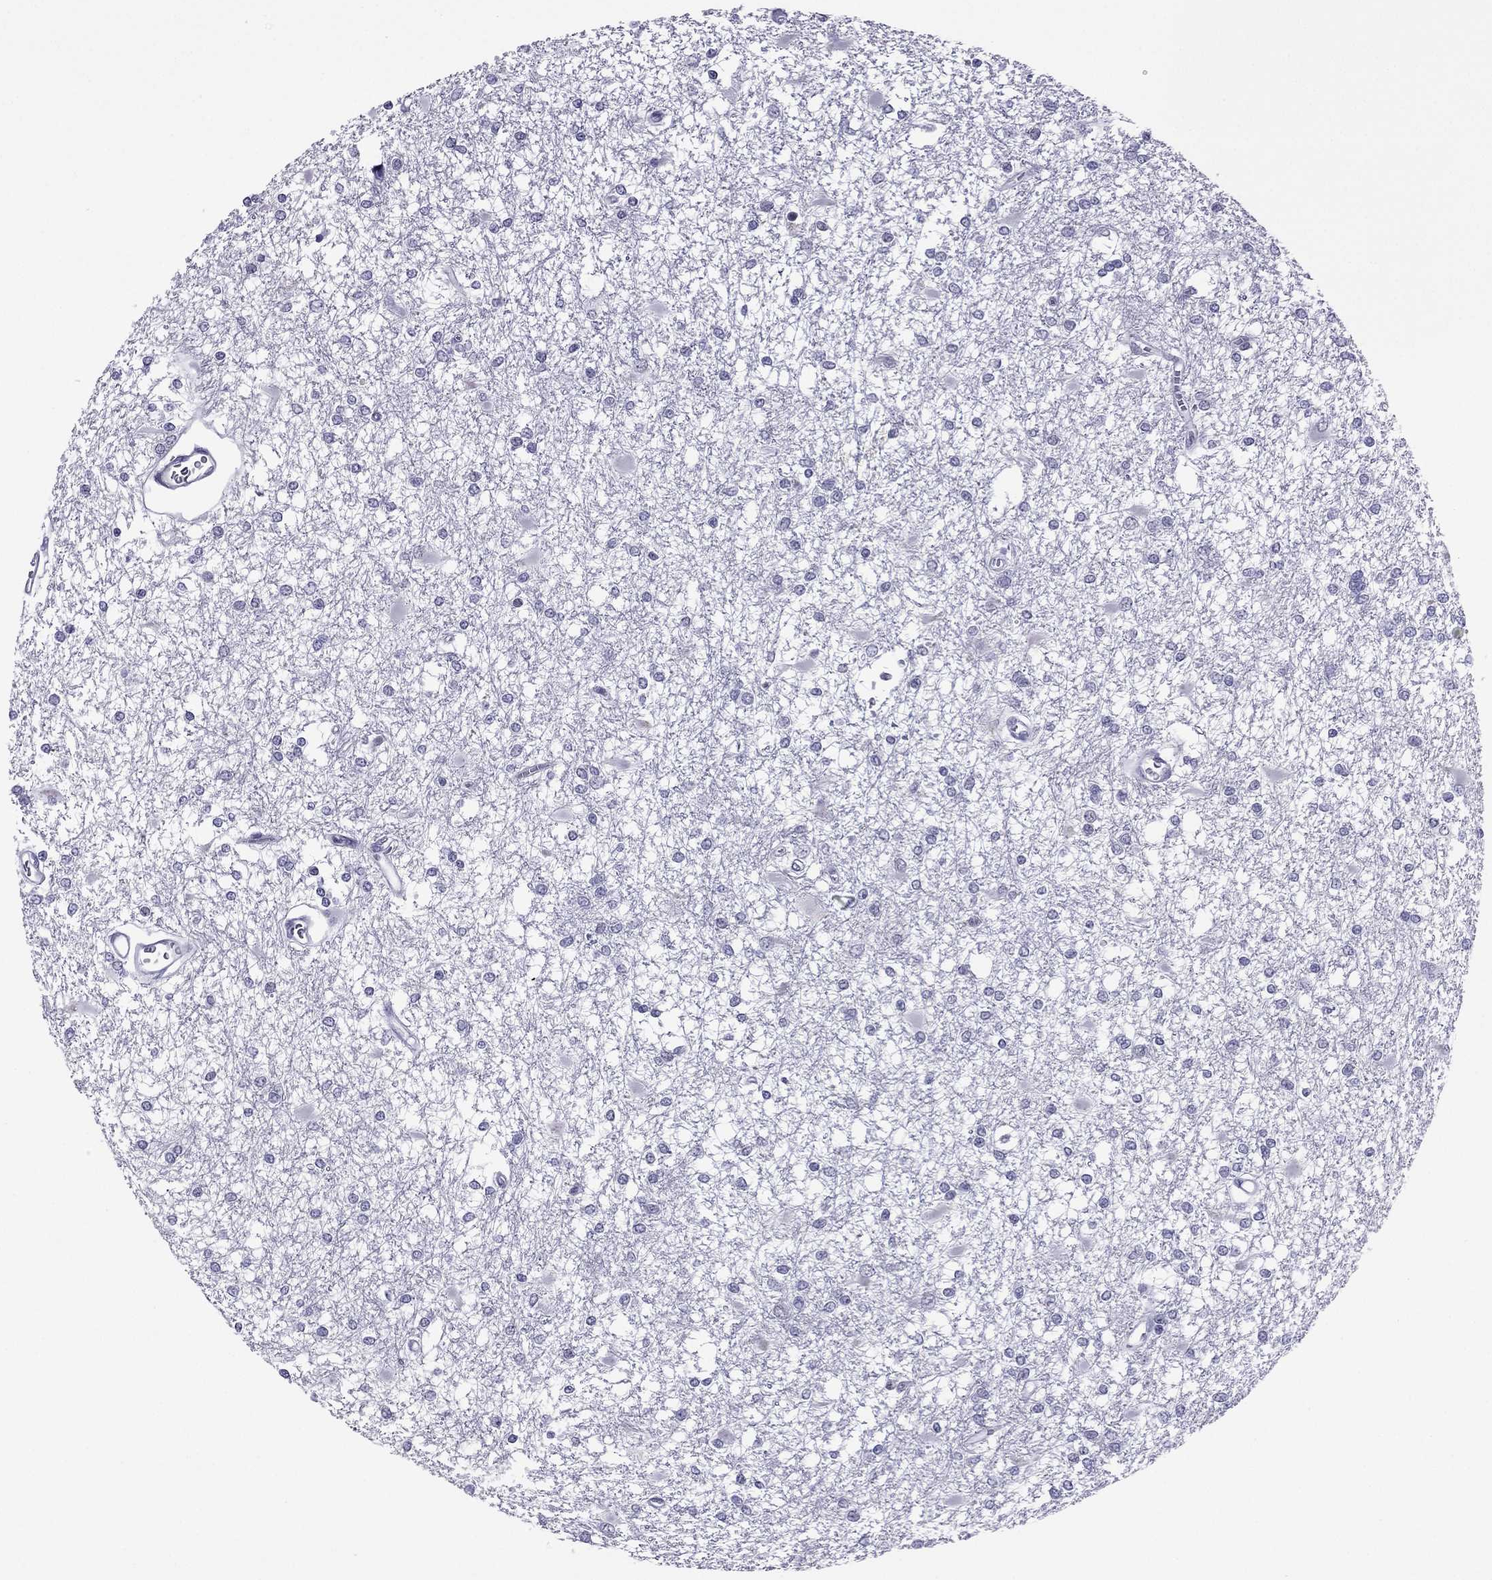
{"staining": {"intensity": "negative", "quantity": "none", "location": "none"}, "tissue": "glioma", "cell_type": "Tumor cells", "image_type": "cancer", "snomed": [{"axis": "morphology", "description": "Glioma, malignant, High grade"}, {"axis": "topography", "description": "Cerebral cortex"}], "caption": "IHC micrograph of malignant high-grade glioma stained for a protein (brown), which displays no staining in tumor cells.", "gene": "MYLK3", "patient": {"sex": "male", "age": 79}}